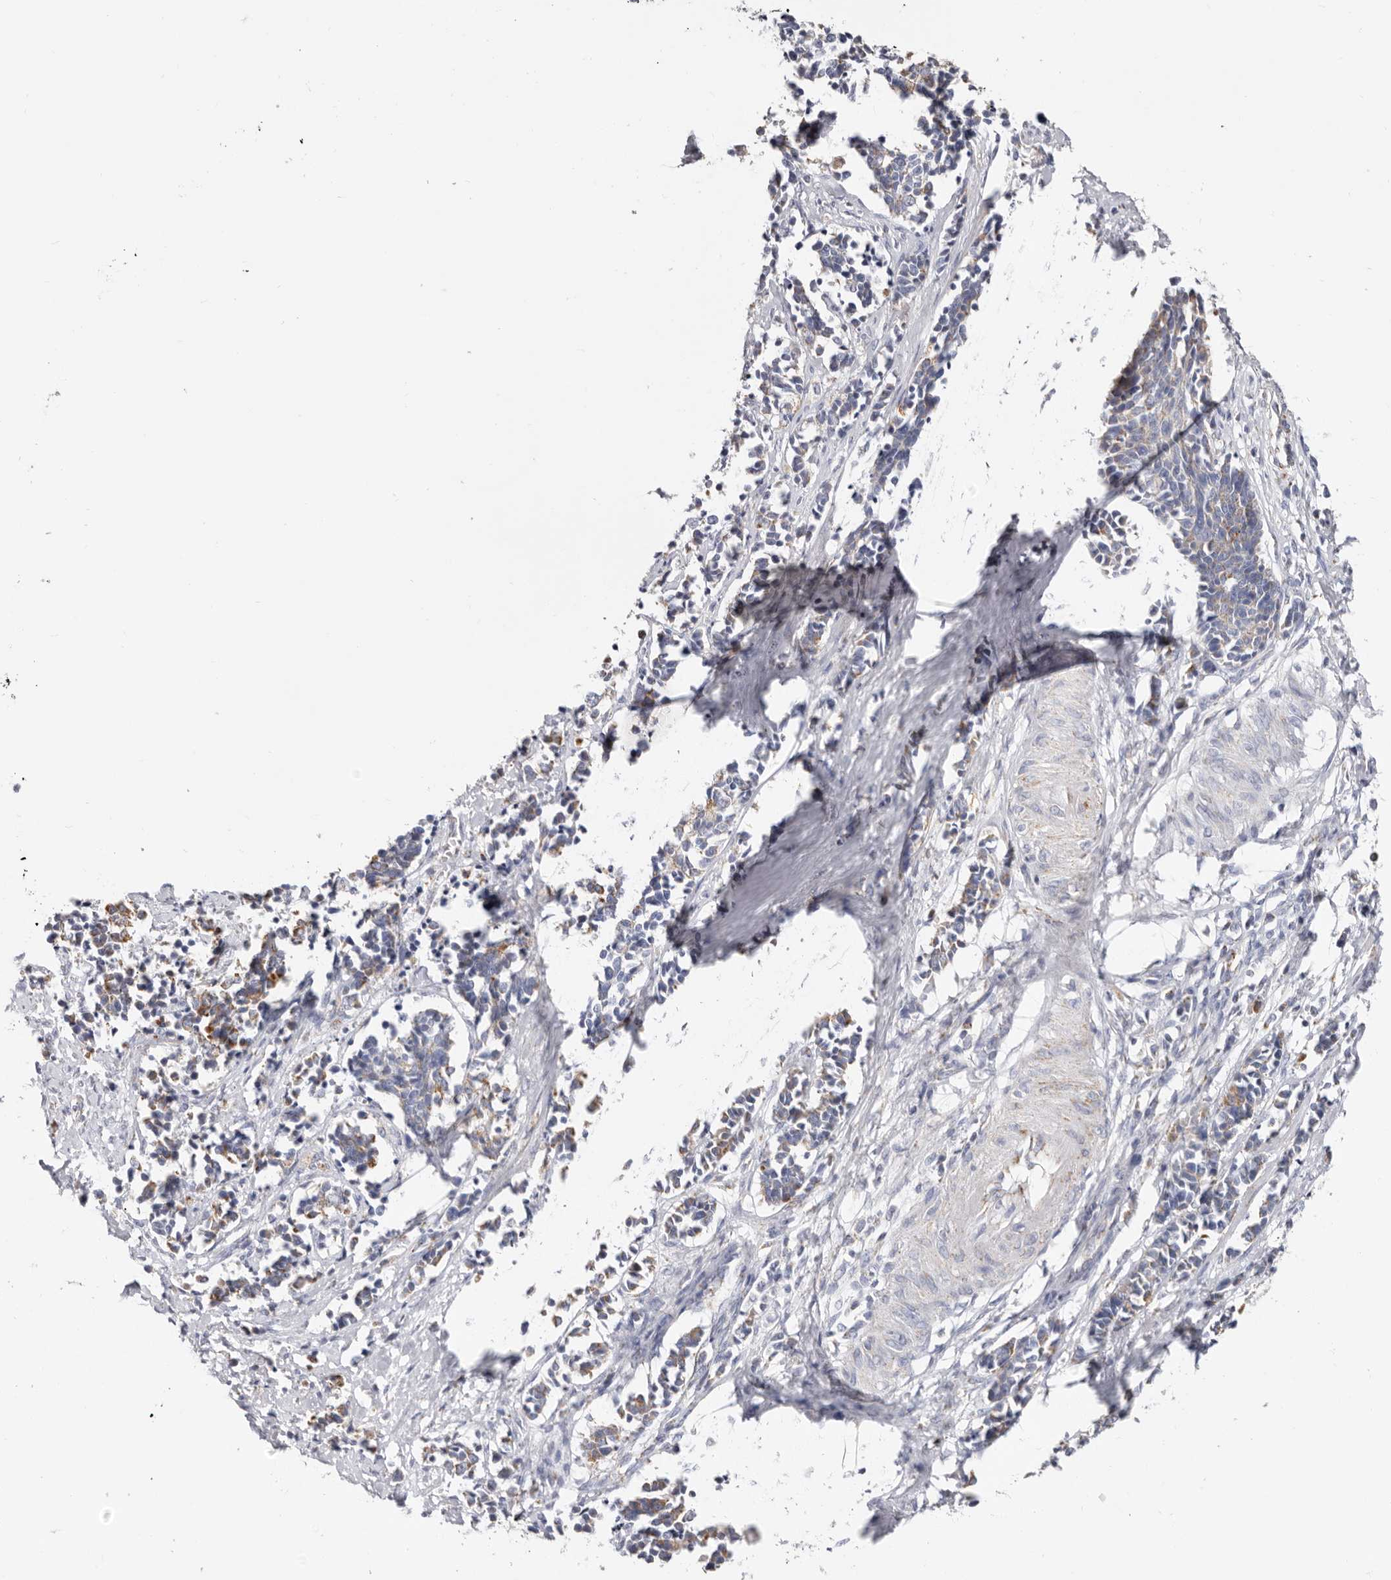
{"staining": {"intensity": "weak", "quantity": "<25%", "location": "cytoplasmic/membranous"}, "tissue": "cervical cancer", "cell_type": "Tumor cells", "image_type": "cancer", "snomed": [{"axis": "morphology", "description": "Normal tissue, NOS"}, {"axis": "morphology", "description": "Squamous cell carcinoma, NOS"}, {"axis": "topography", "description": "Cervix"}], "caption": "Tumor cells are negative for protein expression in human cervical squamous cell carcinoma.", "gene": "RSPO2", "patient": {"sex": "female", "age": 35}}